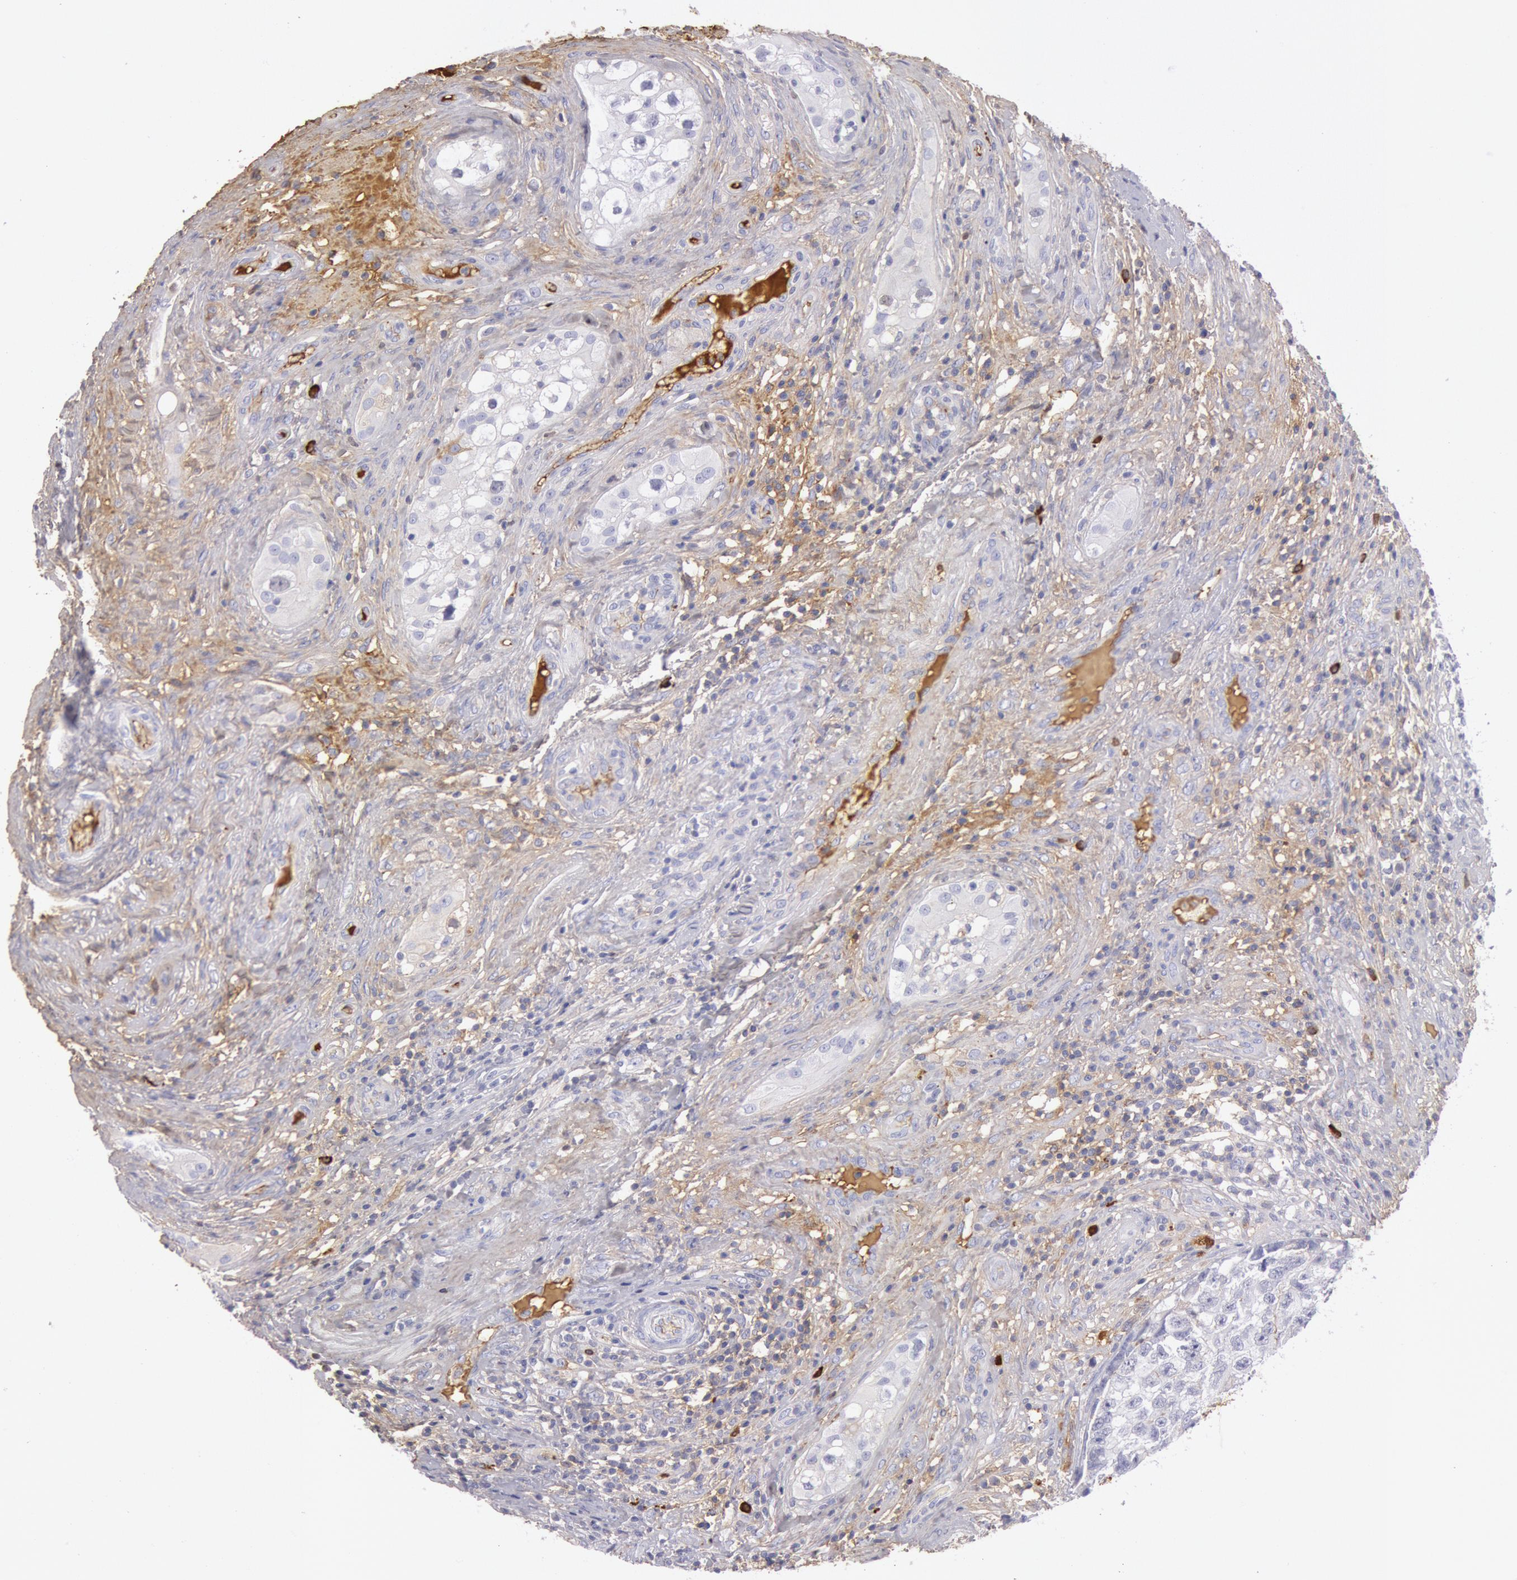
{"staining": {"intensity": "negative", "quantity": "none", "location": "none"}, "tissue": "testis cancer", "cell_type": "Tumor cells", "image_type": "cancer", "snomed": [{"axis": "morphology", "description": "Carcinoma, Embryonal, NOS"}, {"axis": "topography", "description": "Testis"}], "caption": "Immunohistochemistry histopathology image of testis cancer stained for a protein (brown), which shows no positivity in tumor cells.", "gene": "IGHA1", "patient": {"sex": "male", "age": 31}}